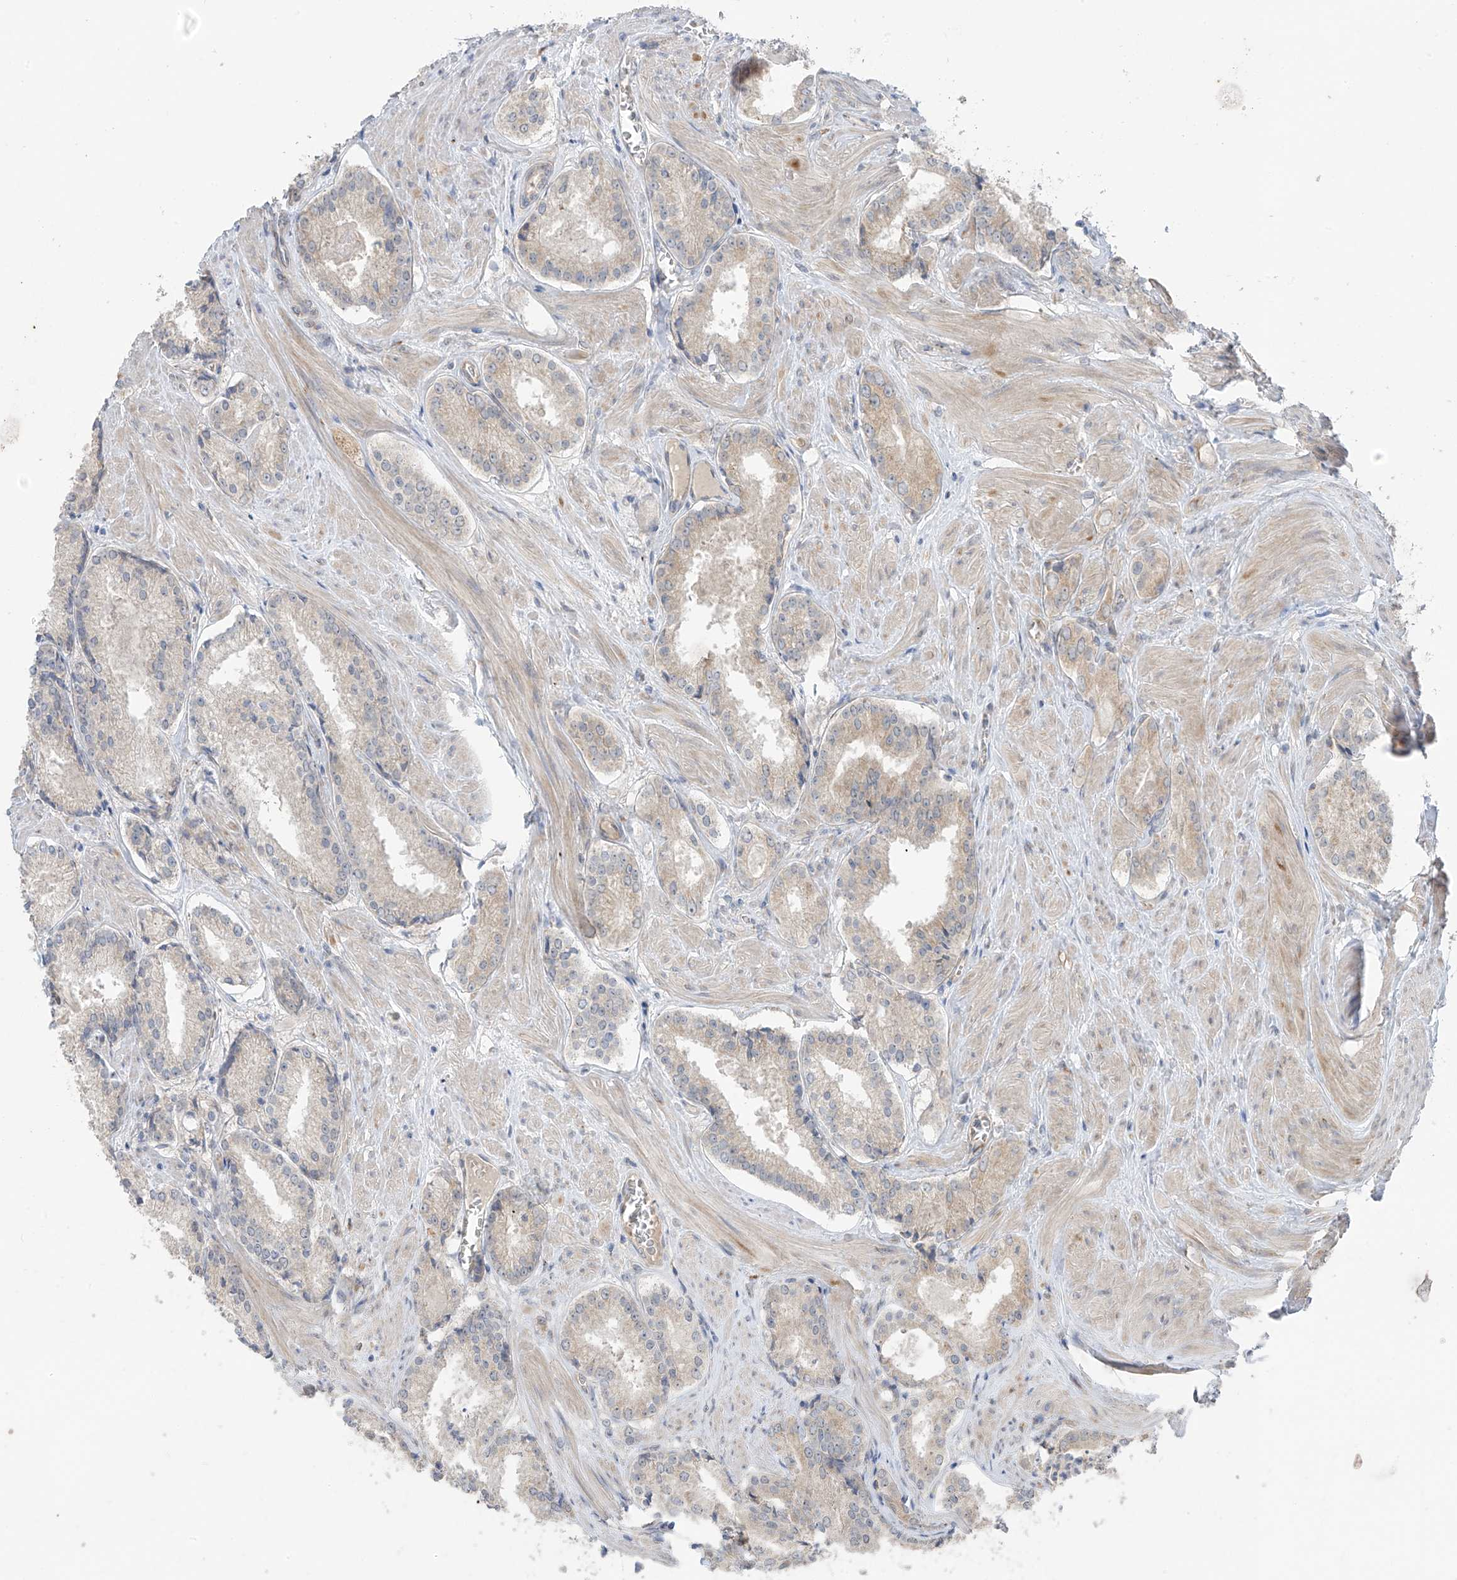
{"staining": {"intensity": "negative", "quantity": "none", "location": "none"}, "tissue": "prostate cancer", "cell_type": "Tumor cells", "image_type": "cancer", "snomed": [{"axis": "morphology", "description": "Adenocarcinoma, Low grade"}, {"axis": "topography", "description": "Prostate"}], "caption": "Immunohistochemistry of prostate cancer (adenocarcinoma (low-grade)) demonstrates no positivity in tumor cells.", "gene": "NALCN", "patient": {"sex": "male", "age": 54}}